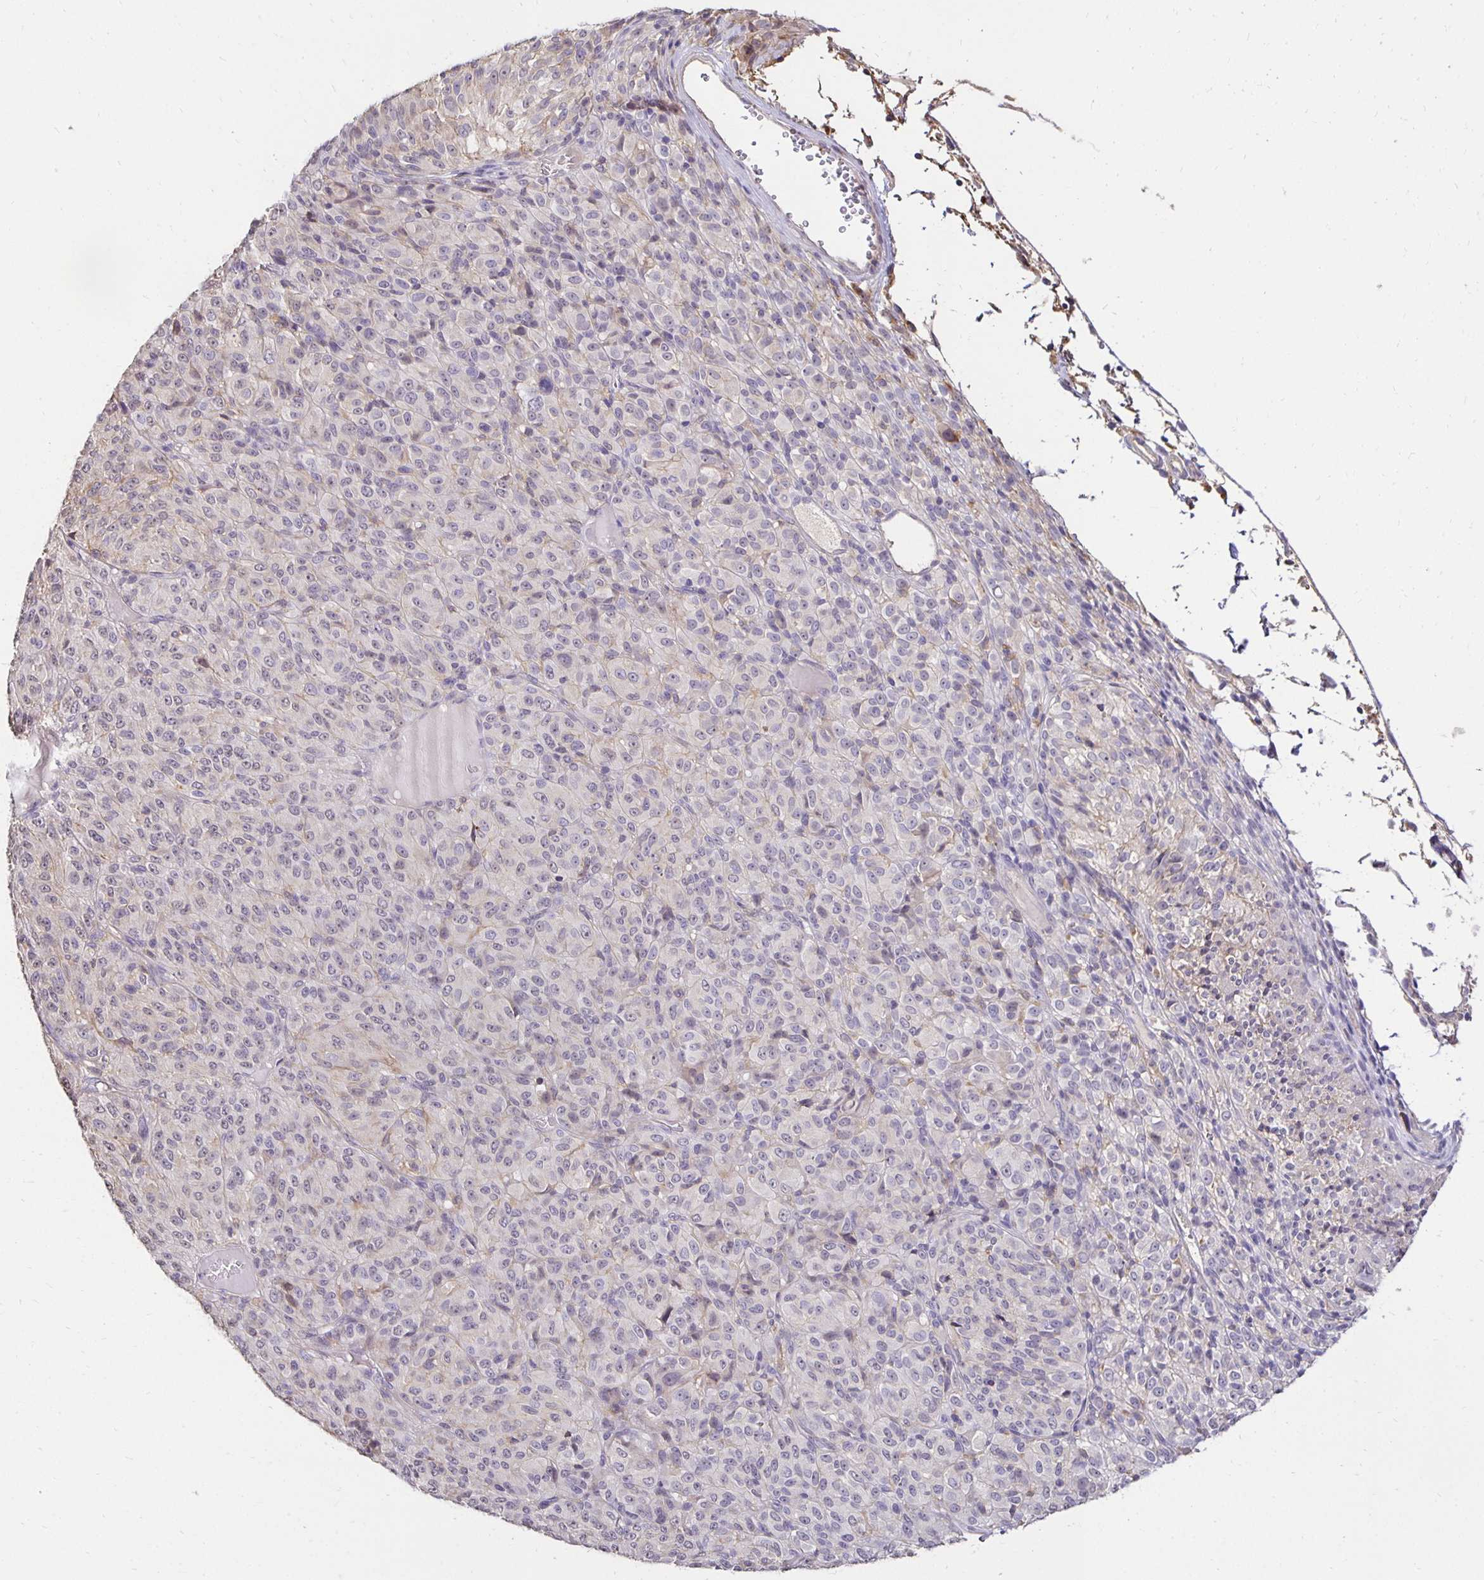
{"staining": {"intensity": "negative", "quantity": "none", "location": "none"}, "tissue": "melanoma", "cell_type": "Tumor cells", "image_type": "cancer", "snomed": [{"axis": "morphology", "description": "Malignant melanoma, Metastatic site"}, {"axis": "topography", "description": "Brain"}], "caption": "High power microscopy micrograph of an IHC histopathology image of melanoma, revealing no significant staining in tumor cells.", "gene": "PNPLA3", "patient": {"sex": "female", "age": 56}}